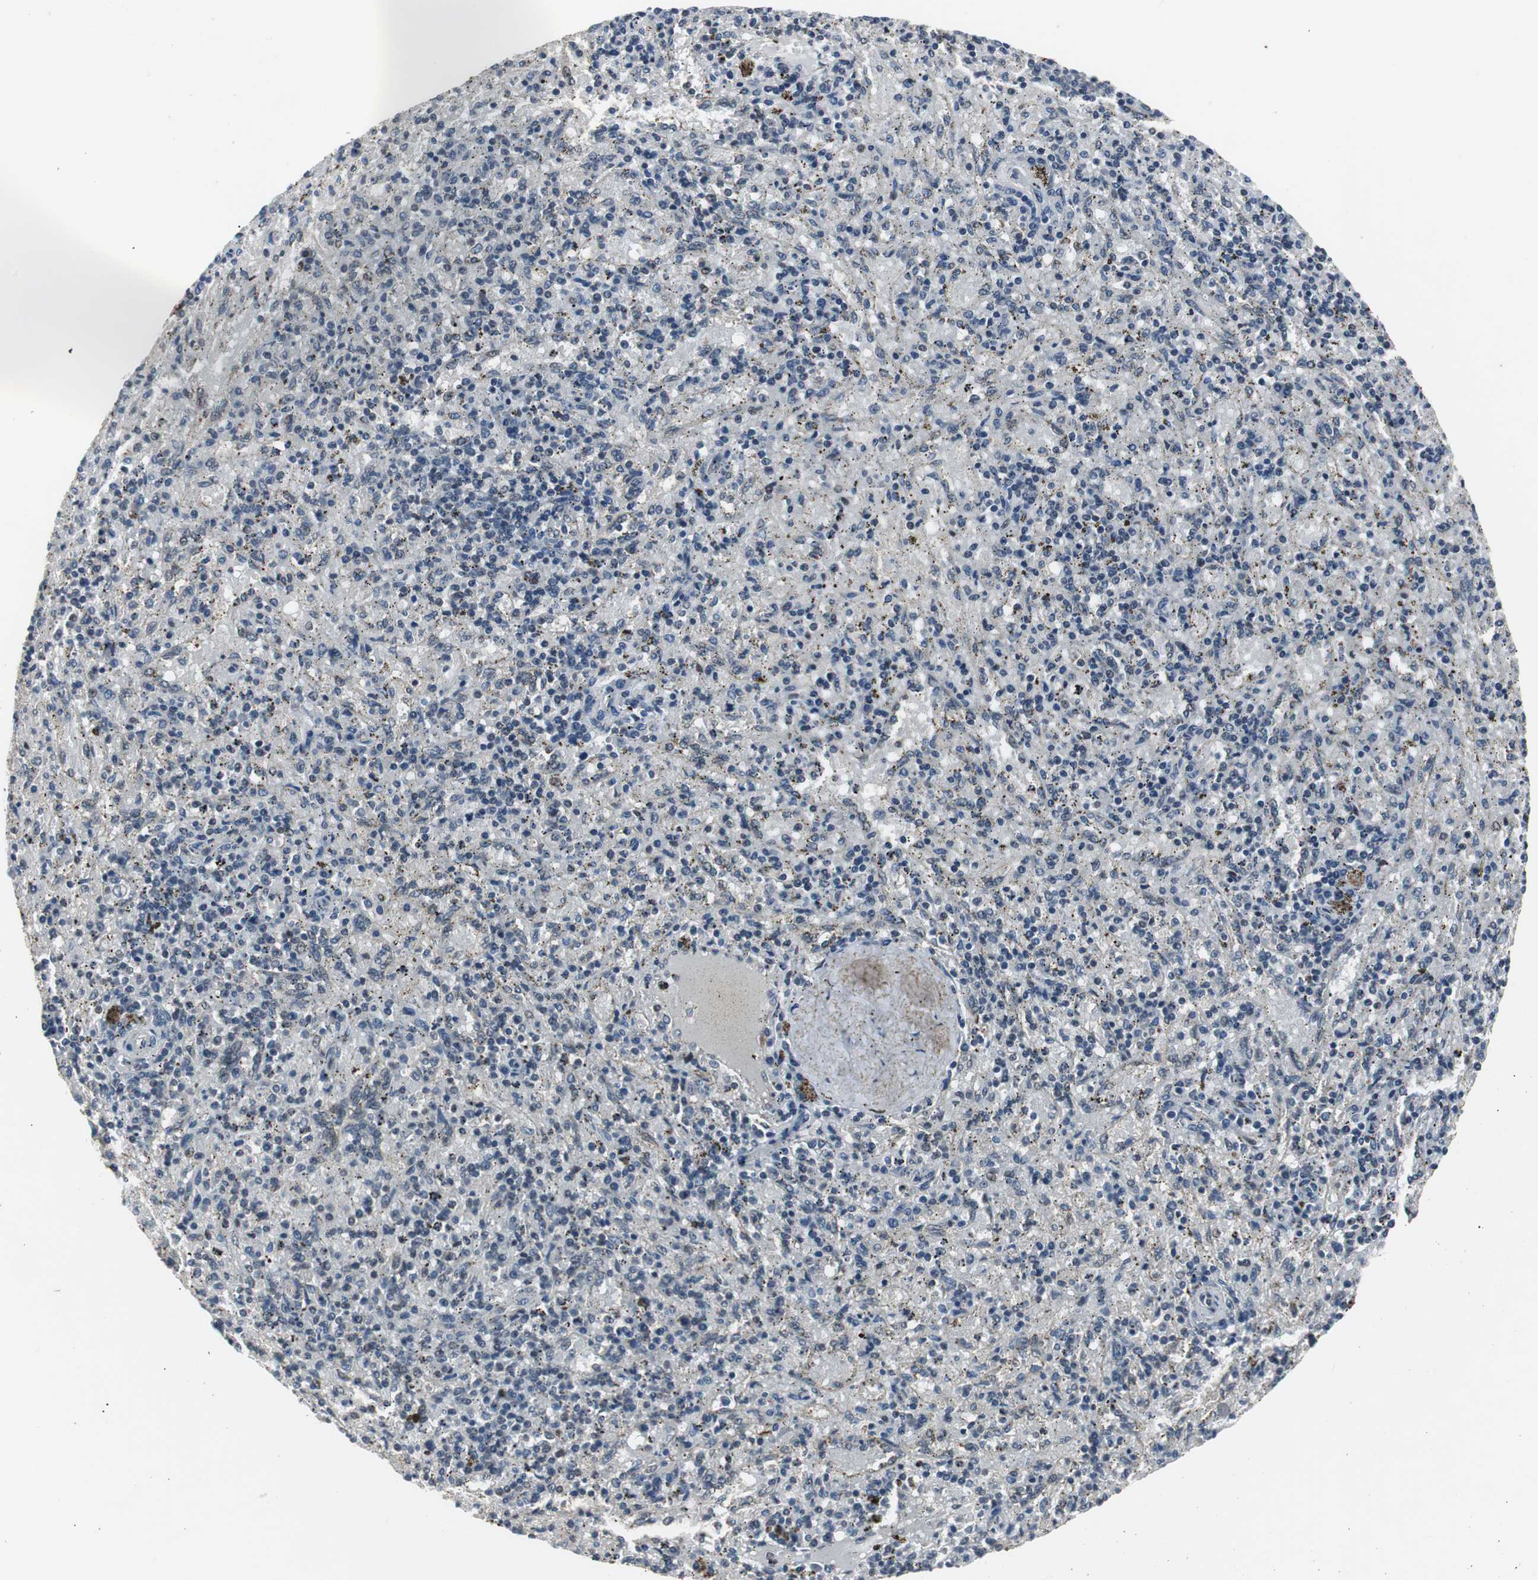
{"staining": {"intensity": "weak", "quantity": "<25%", "location": "cytoplasmic/membranous"}, "tissue": "spleen", "cell_type": "Cells in red pulp", "image_type": "normal", "snomed": [{"axis": "morphology", "description": "Normal tissue, NOS"}, {"axis": "topography", "description": "Spleen"}], "caption": "DAB (3,3'-diaminobenzidine) immunohistochemical staining of normal human spleen demonstrates no significant staining in cells in red pulp.", "gene": "ZMPSTE24", "patient": {"sex": "female", "age": 43}}